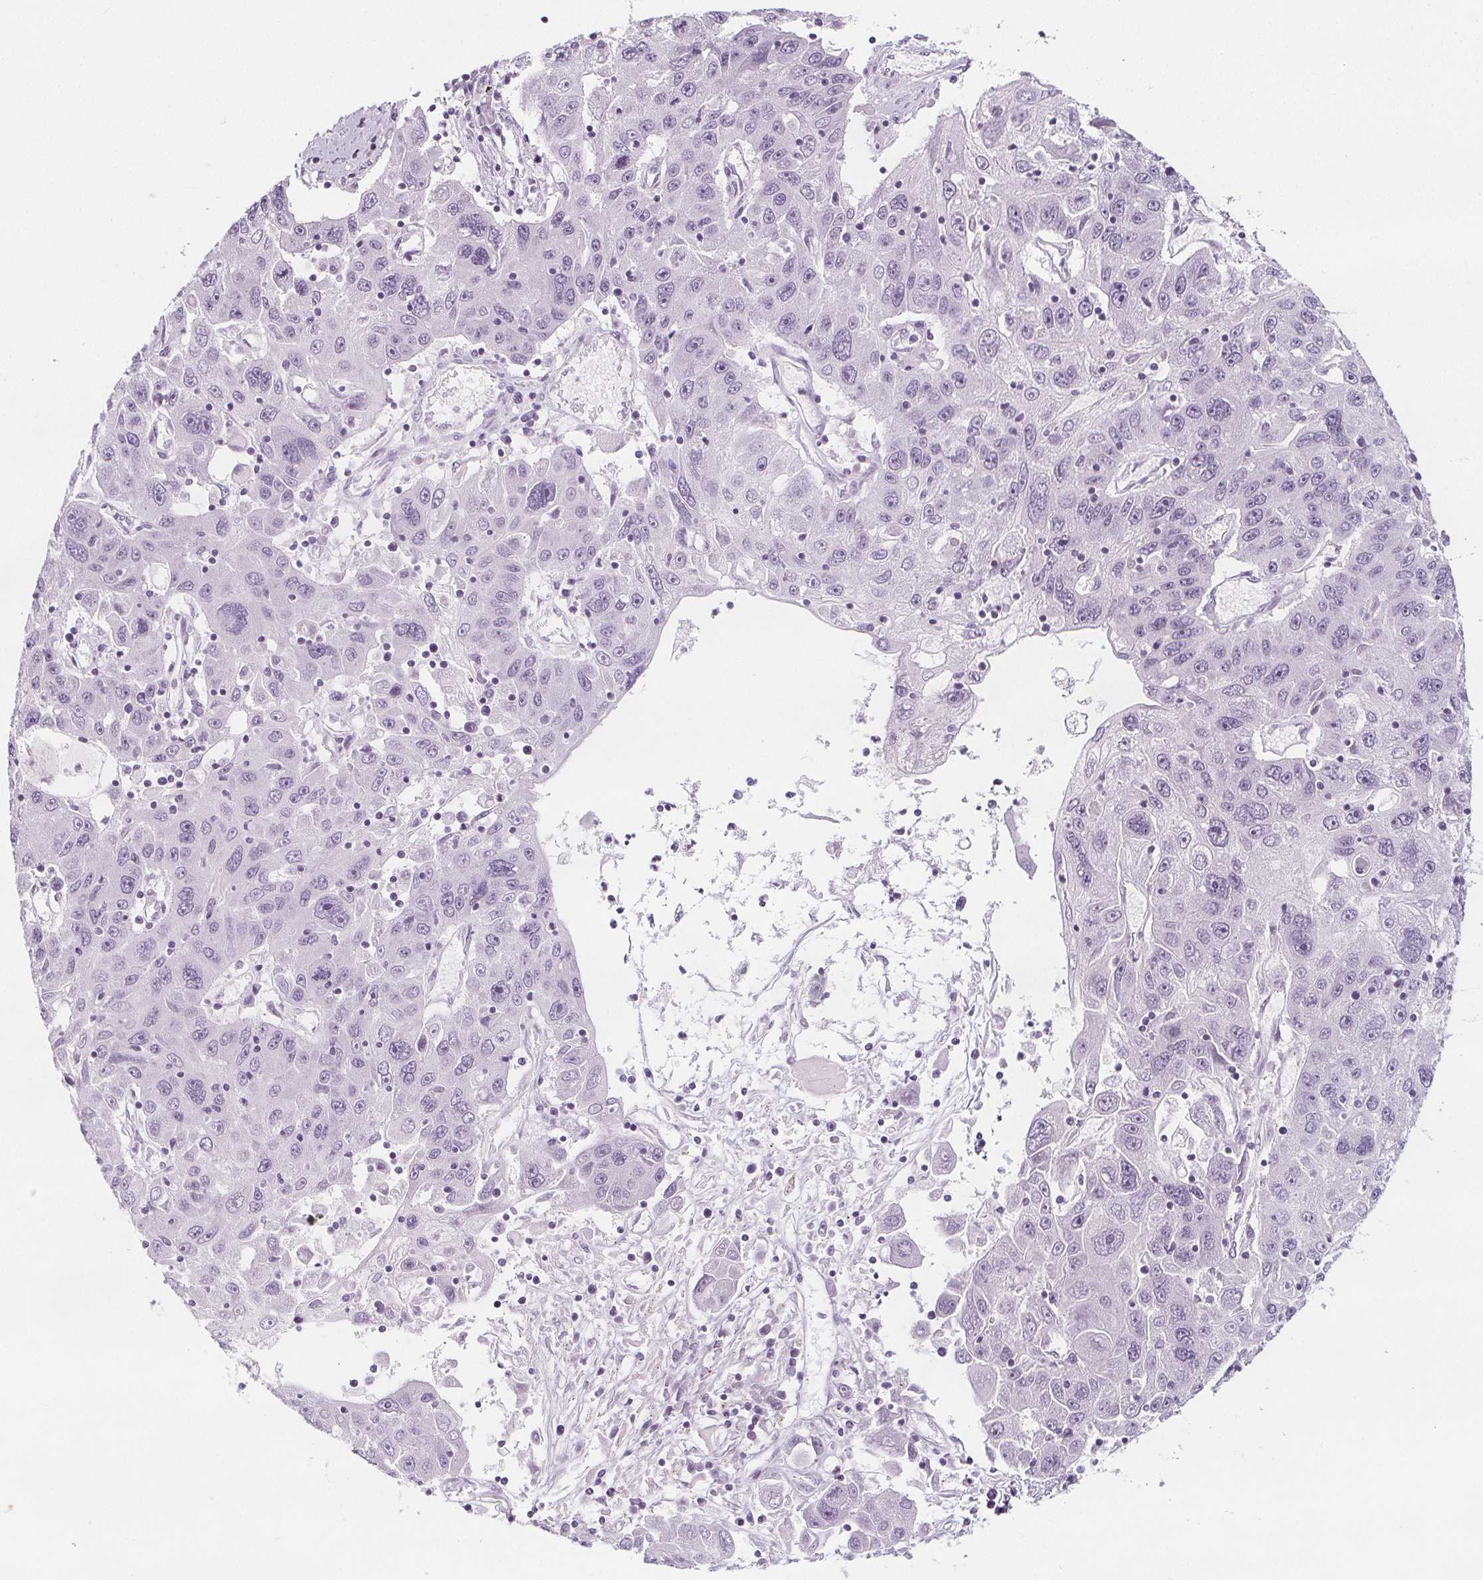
{"staining": {"intensity": "negative", "quantity": "none", "location": "none"}, "tissue": "stomach cancer", "cell_type": "Tumor cells", "image_type": "cancer", "snomed": [{"axis": "morphology", "description": "Adenocarcinoma, NOS"}, {"axis": "topography", "description": "Stomach"}], "caption": "Histopathology image shows no significant protein positivity in tumor cells of adenocarcinoma (stomach).", "gene": "IL17C", "patient": {"sex": "male", "age": 56}}